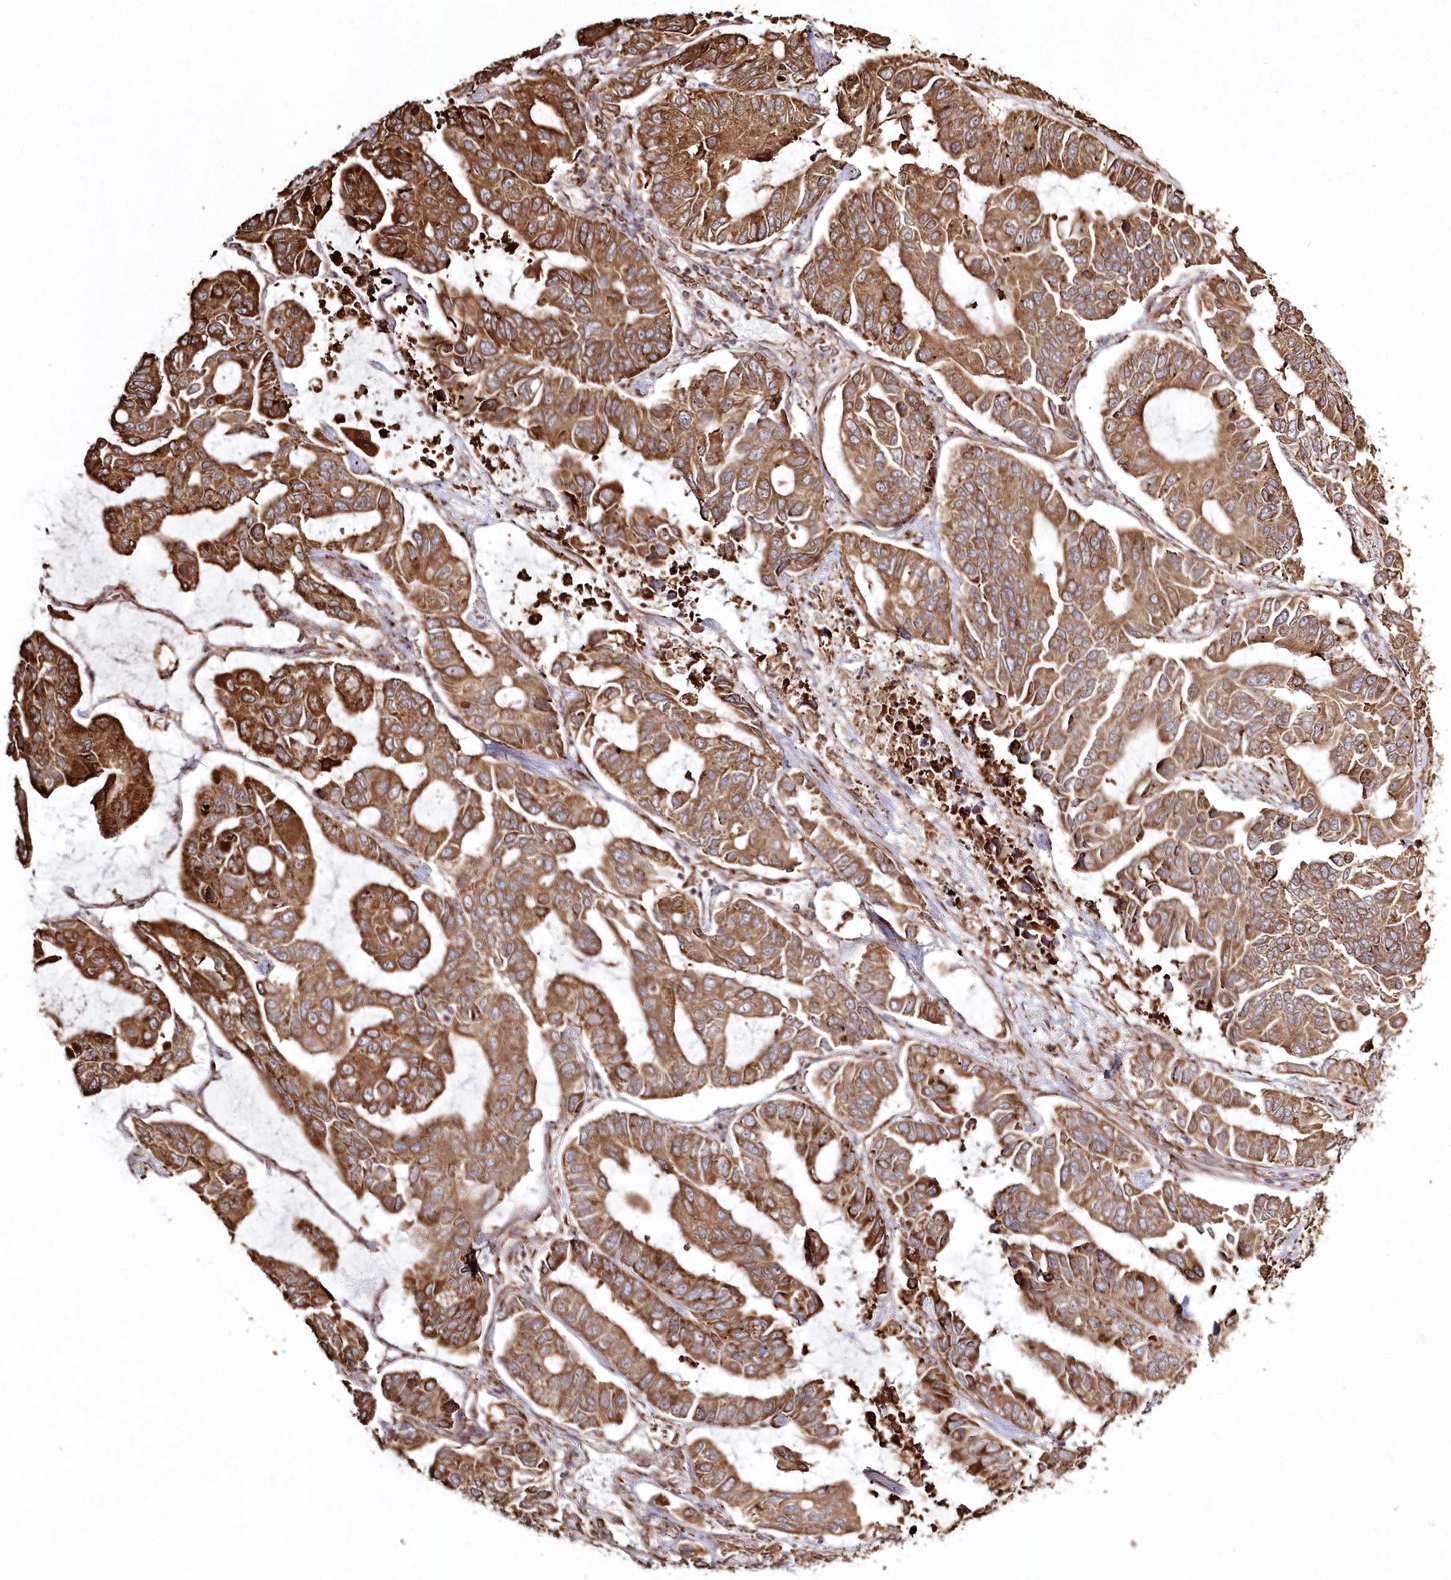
{"staining": {"intensity": "strong", "quantity": ">75%", "location": "cytoplasmic/membranous"}, "tissue": "lung cancer", "cell_type": "Tumor cells", "image_type": "cancer", "snomed": [{"axis": "morphology", "description": "Adenocarcinoma, NOS"}, {"axis": "topography", "description": "Lung"}], "caption": "Immunohistochemistry image of human lung cancer stained for a protein (brown), which reveals high levels of strong cytoplasmic/membranous expression in approximately >75% of tumor cells.", "gene": "FAM13A", "patient": {"sex": "male", "age": 64}}